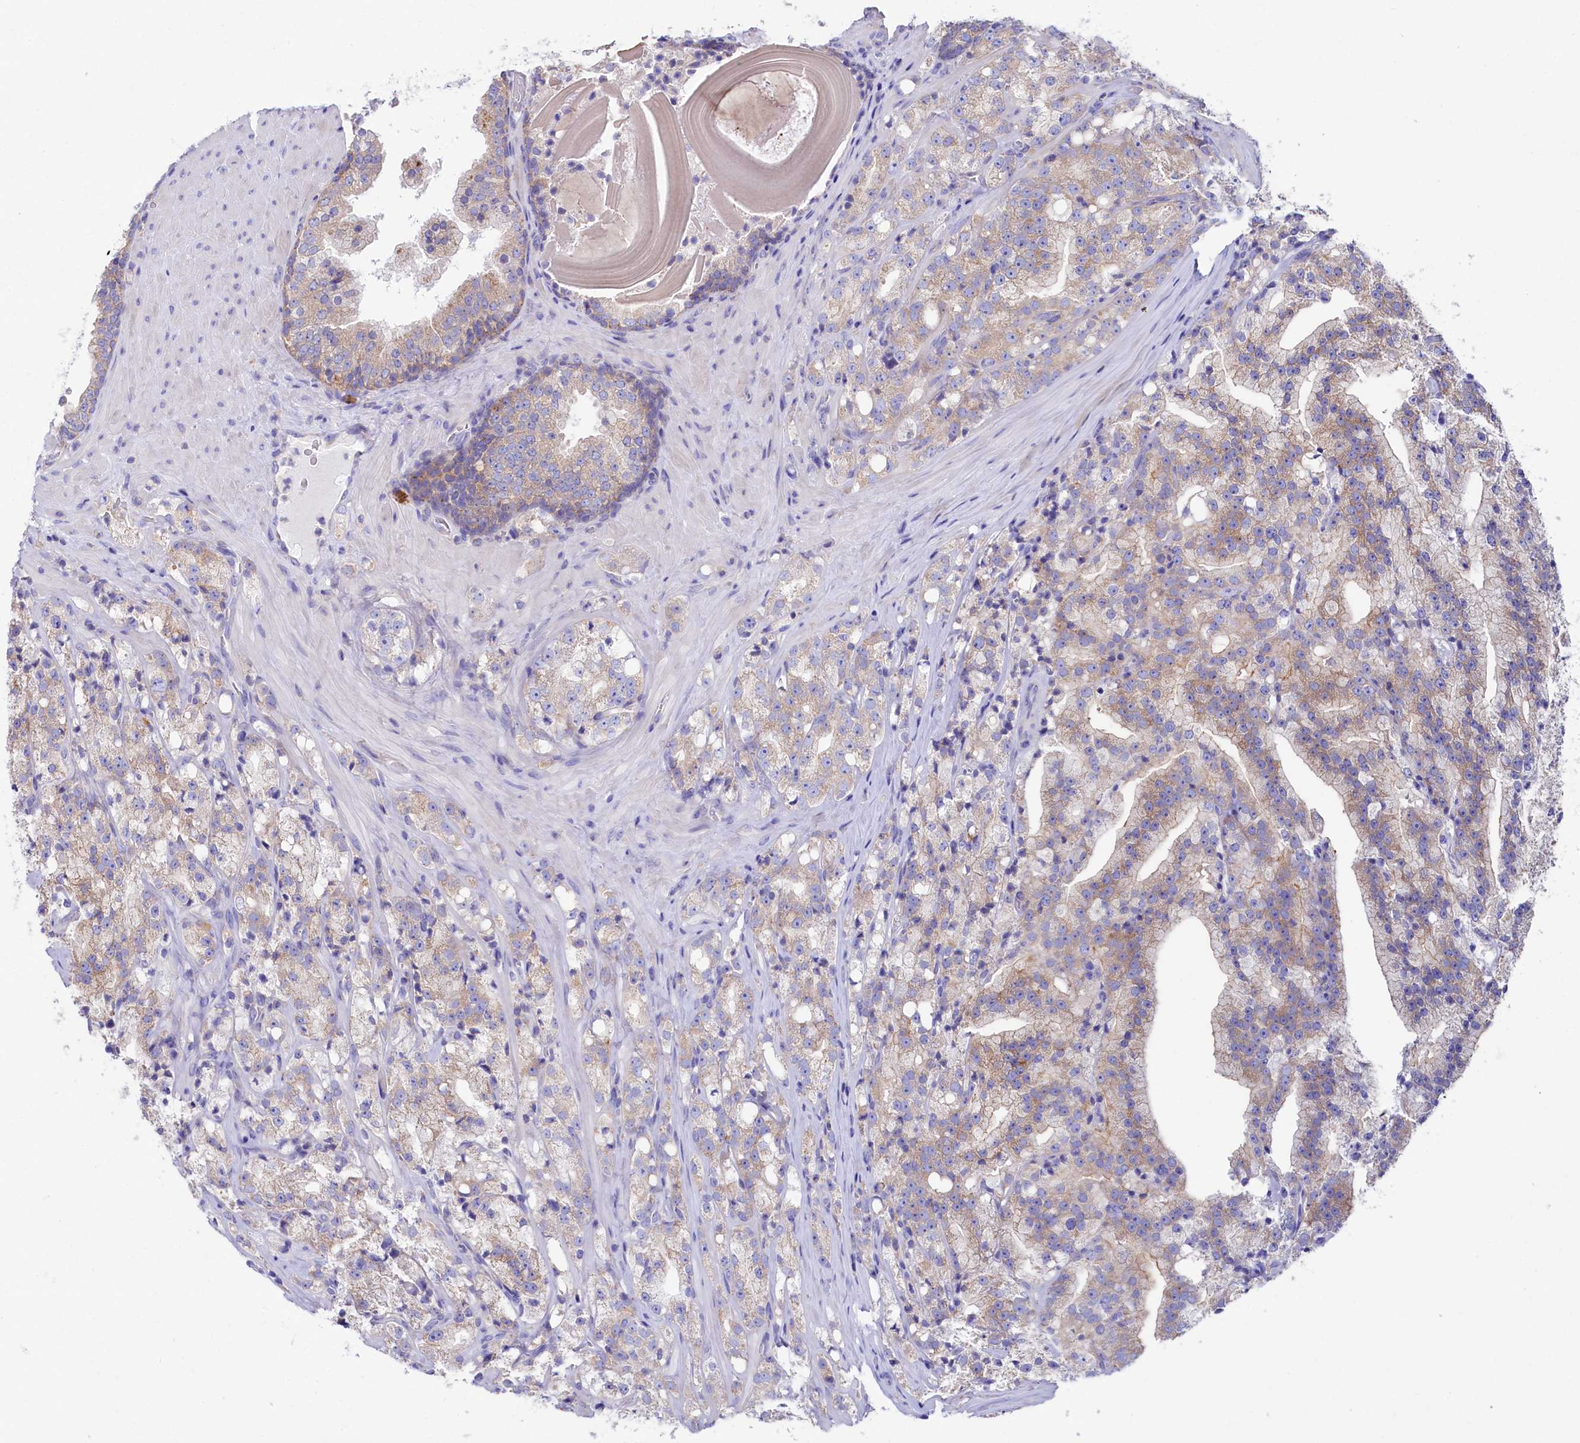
{"staining": {"intensity": "moderate", "quantity": "25%-75%", "location": "cytoplasmic/membranous"}, "tissue": "prostate cancer", "cell_type": "Tumor cells", "image_type": "cancer", "snomed": [{"axis": "morphology", "description": "Adenocarcinoma, High grade"}, {"axis": "topography", "description": "Prostate"}], "caption": "Immunohistochemical staining of human prostate cancer reveals medium levels of moderate cytoplasmic/membranous protein positivity in approximately 25%-75% of tumor cells.", "gene": "VPS26B", "patient": {"sex": "male", "age": 64}}